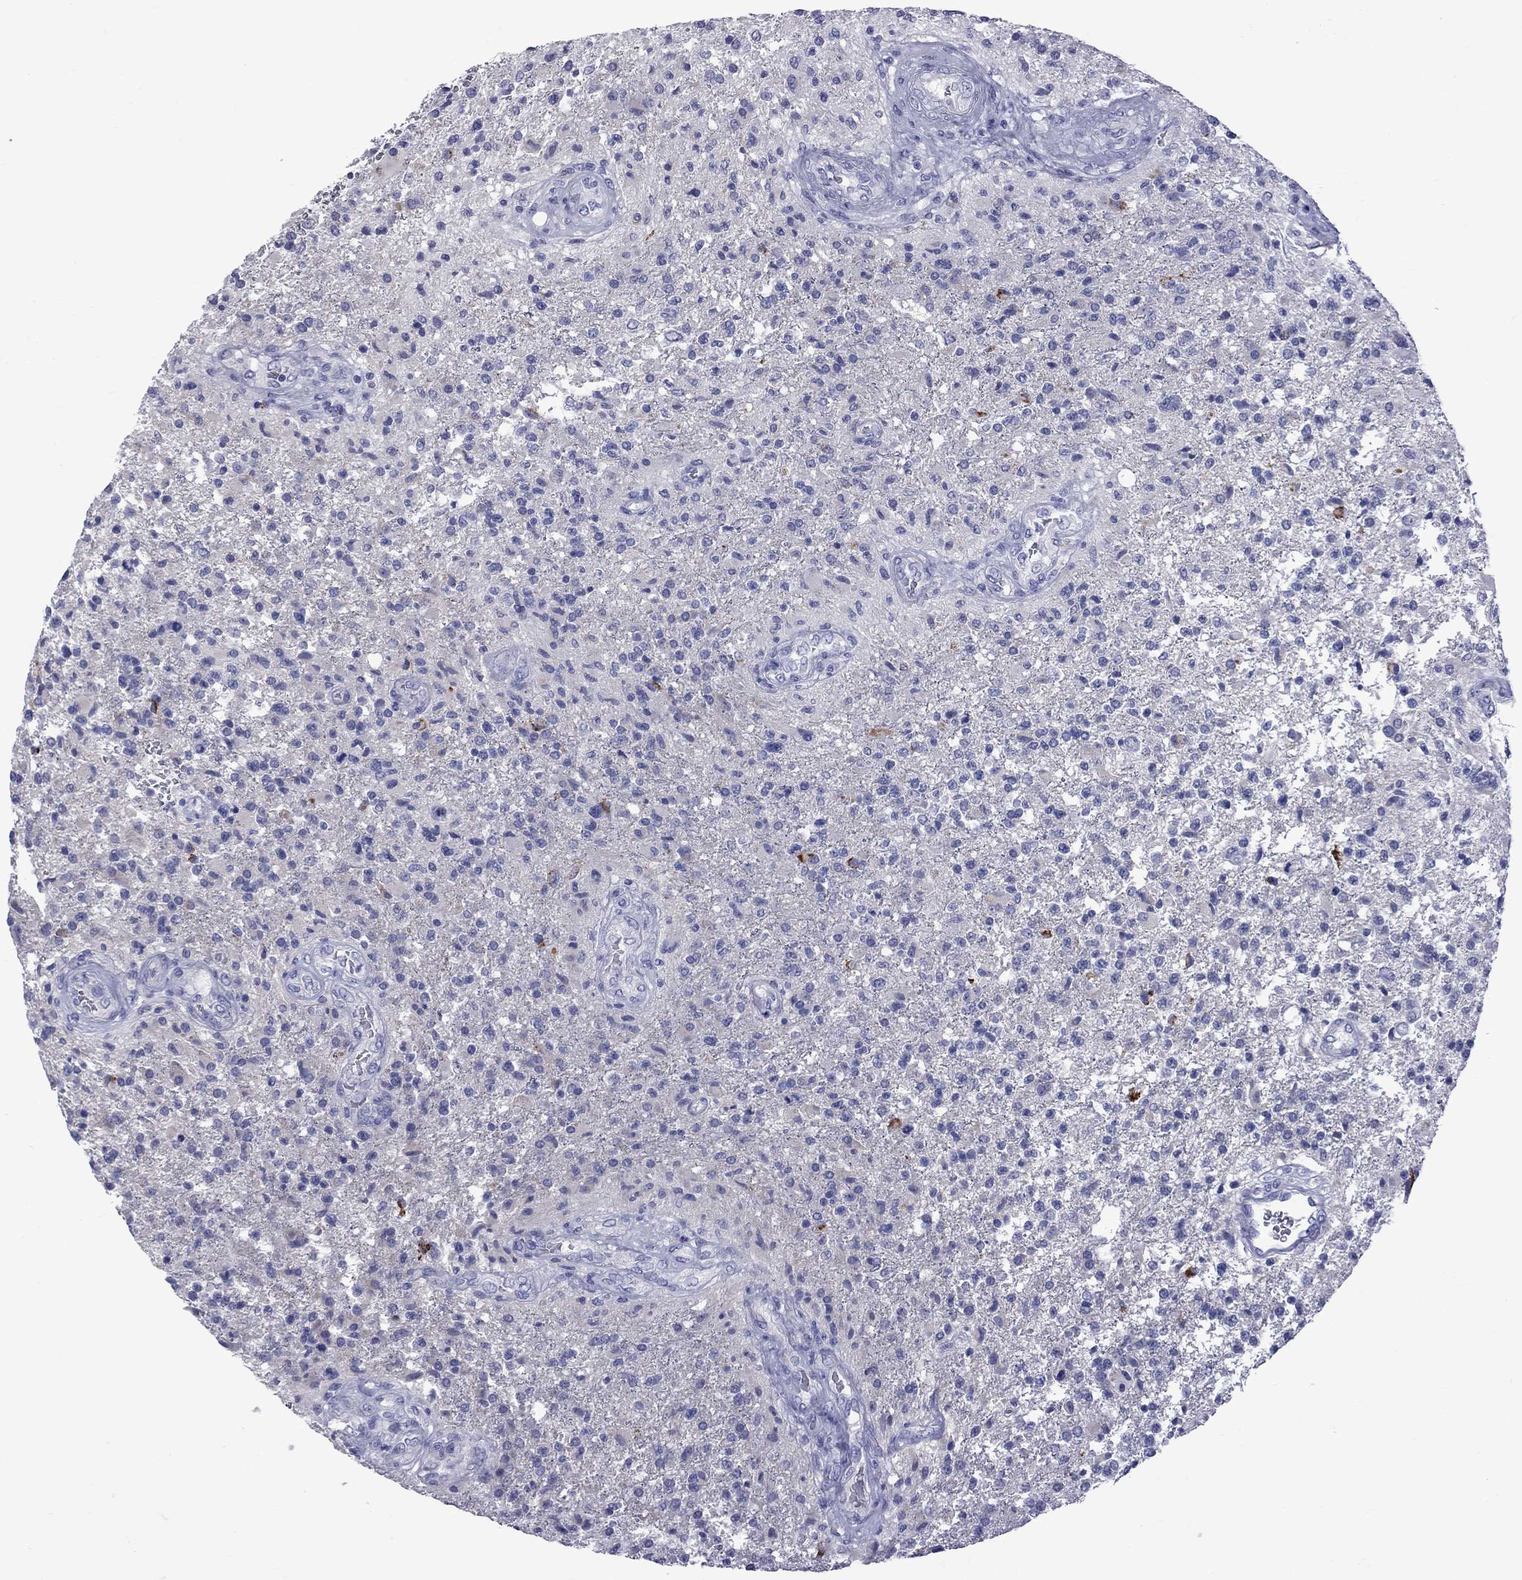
{"staining": {"intensity": "negative", "quantity": "none", "location": "none"}, "tissue": "glioma", "cell_type": "Tumor cells", "image_type": "cancer", "snomed": [{"axis": "morphology", "description": "Glioma, malignant, High grade"}, {"axis": "topography", "description": "Brain"}], "caption": "The micrograph exhibits no staining of tumor cells in high-grade glioma (malignant).", "gene": "EPPIN", "patient": {"sex": "male", "age": 56}}